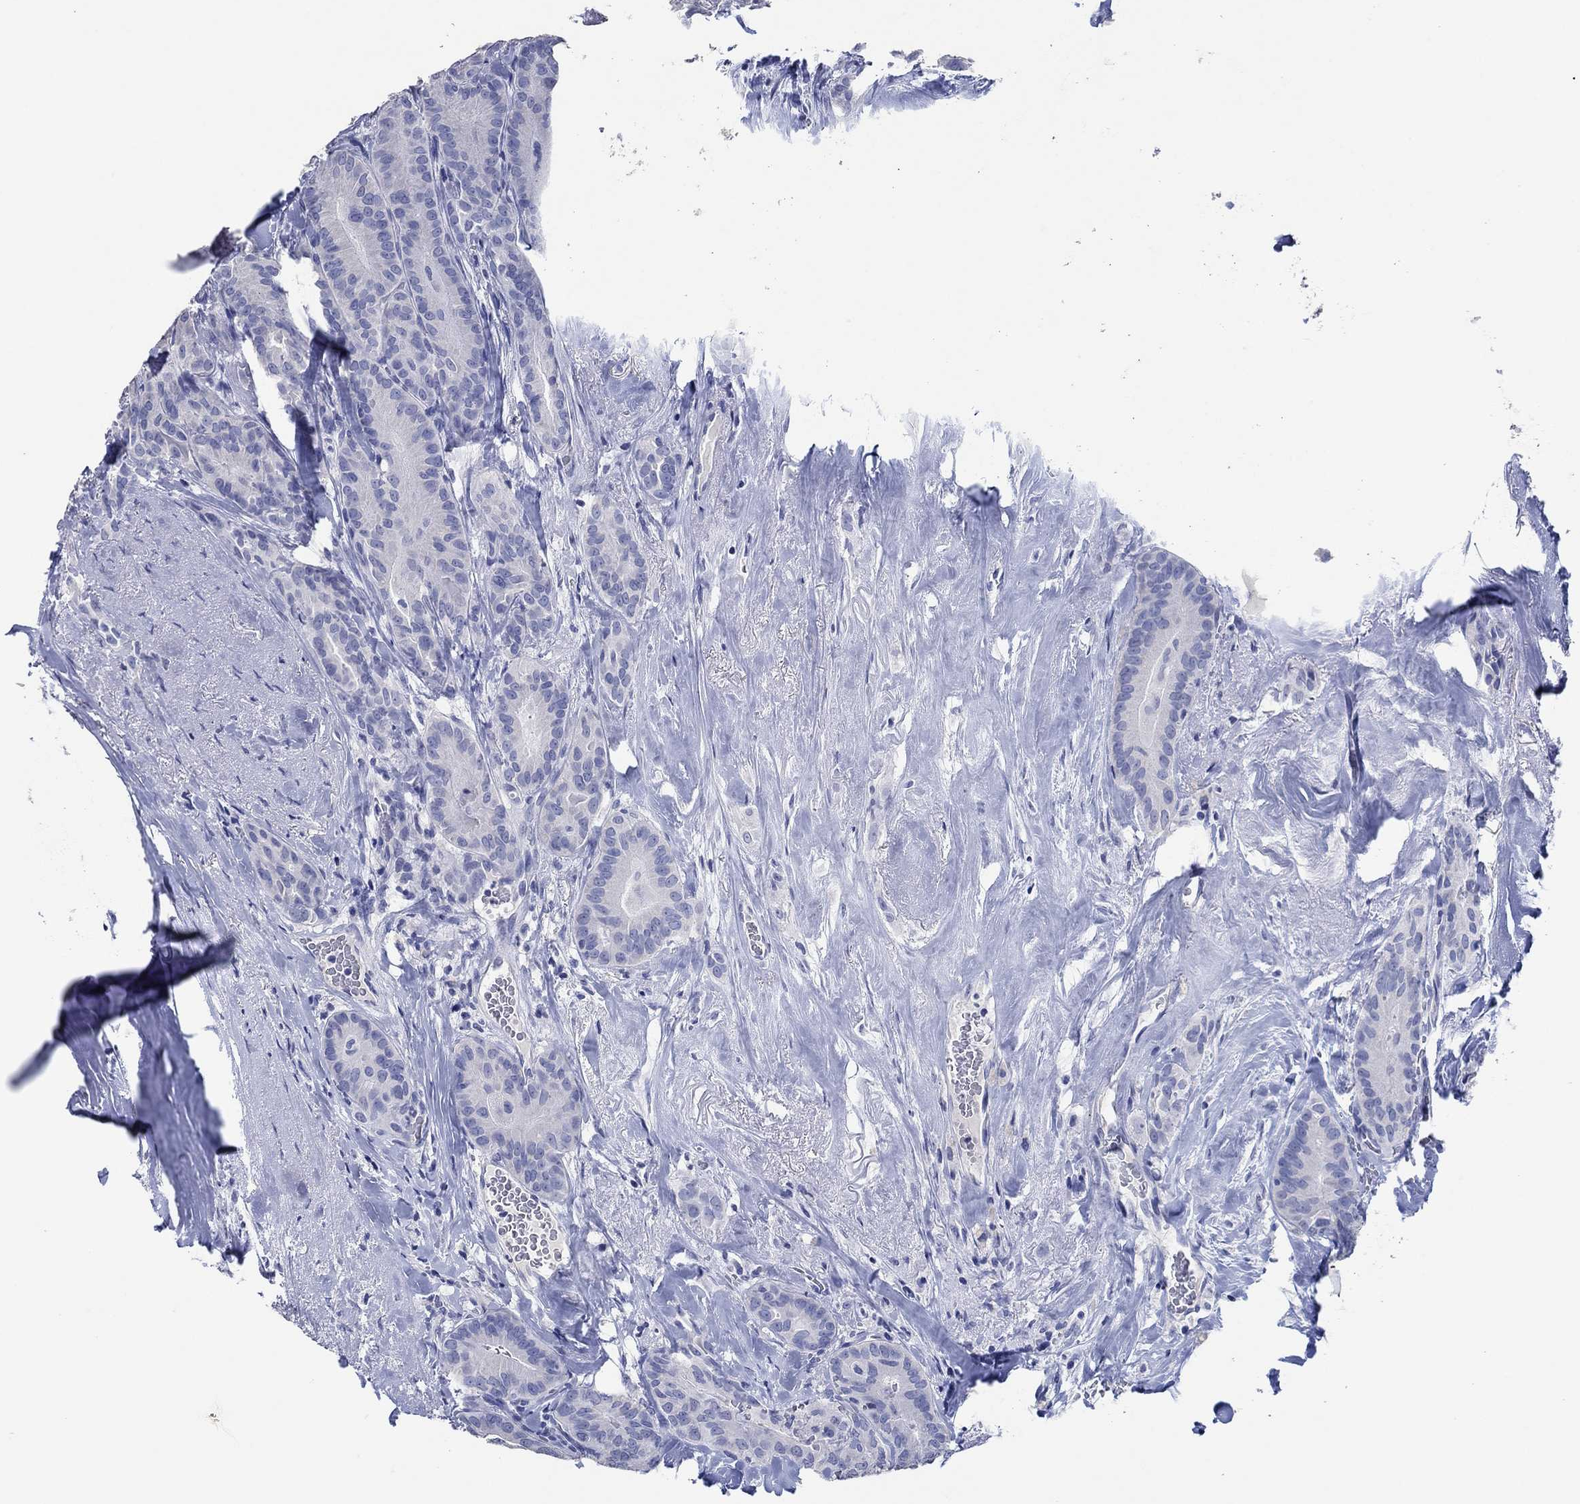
{"staining": {"intensity": "negative", "quantity": "none", "location": "none"}, "tissue": "thyroid cancer", "cell_type": "Tumor cells", "image_type": "cancer", "snomed": [{"axis": "morphology", "description": "Papillary adenocarcinoma, NOS"}, {"axis": "topography", "description": "Thyroid gland"}], "caption": "Immunohistochemistry photomicrograph of human thyroid papillary adenocarcinoma stained for a protein (brown), which reveals no expression in tumor cells.", "gene": "POU5F1", "patient": {"sex": "male", "age": 61}}